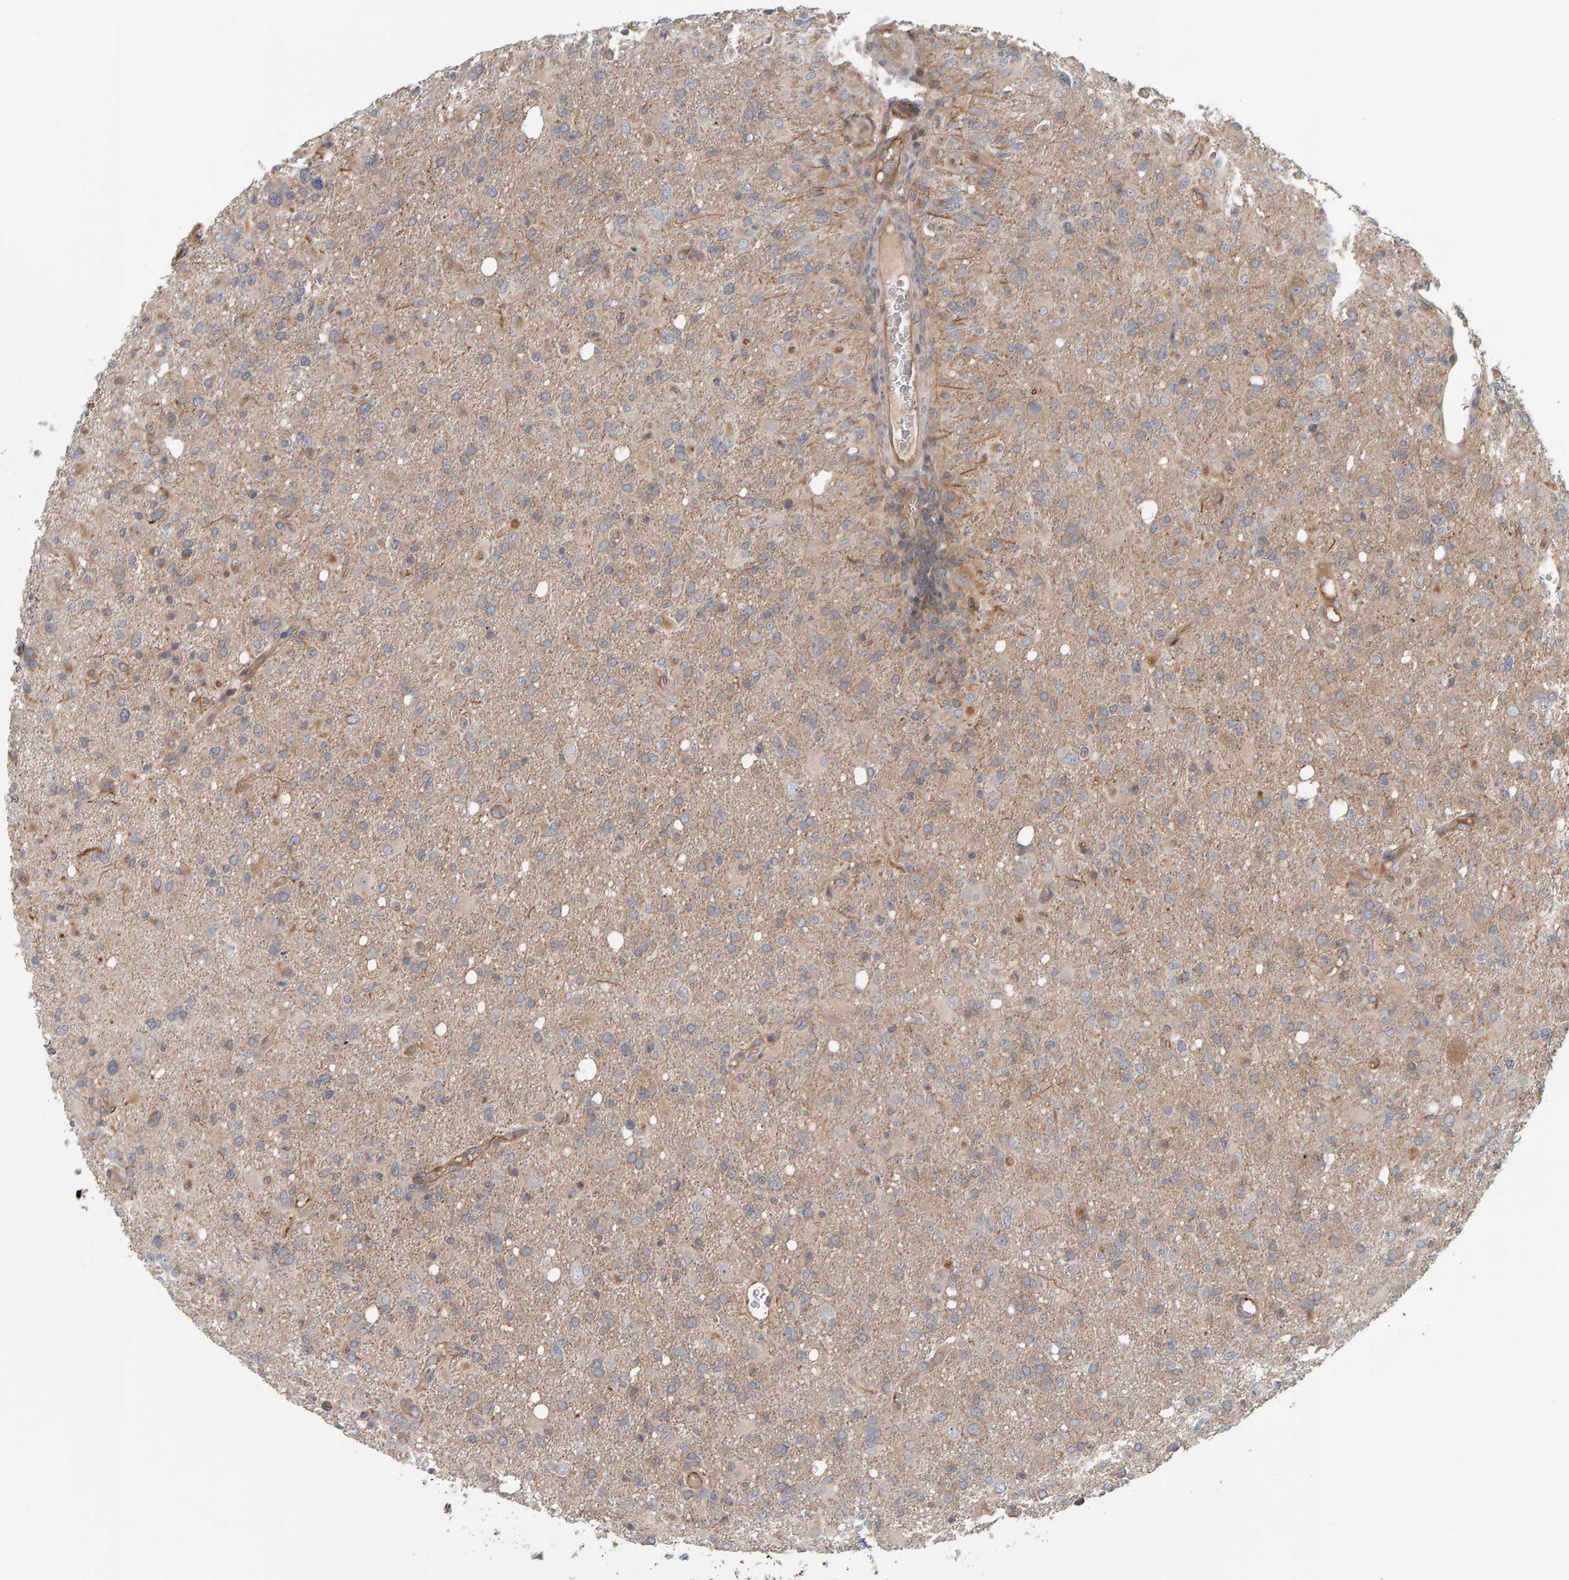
{"staining": {"intensity": "weak", "quantity": ">75%", "location": "cytoplasmic/membranous"}, "tissue": "glioma", "cell_type": "Tumor cells", "image_type": "cancer", "snomed": [{"axis": "morphology", "description": "Glioma, malignant, High grade"}, {"axis": "topography", "description": "Brain"}], "caption": "There is low levels of weak cytoplasmic/membranous positivity in tumor cells of glioma, as demonstrated by immunohistochemical staining (brown color).", "gene": "C9orf72", "patient": {"sex": "female", "age": 57}}